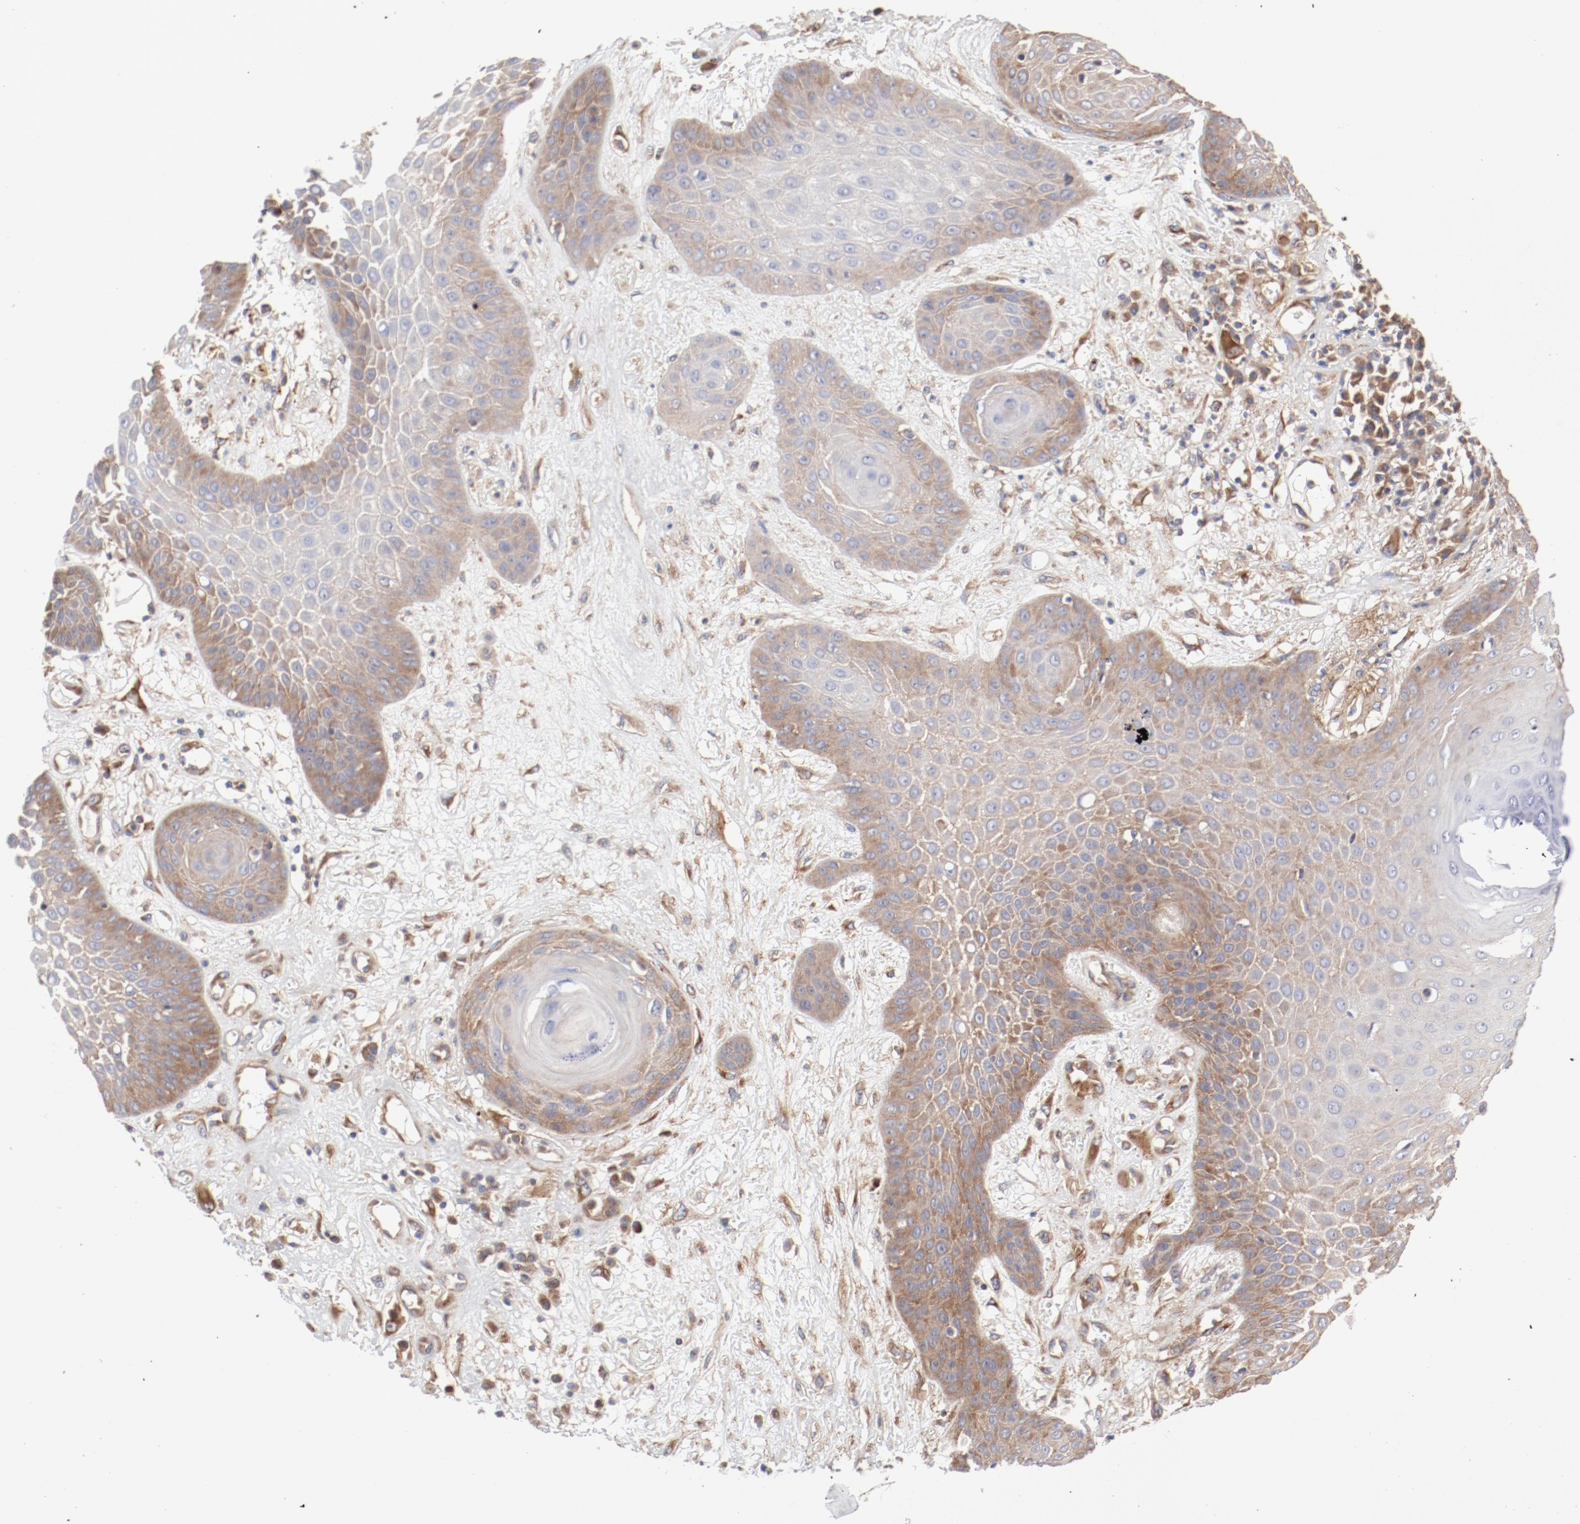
{"staining": {"intensity": "moderate", "quantity": "<25%", "location": "cytoplasmic/membranous"}, "tissue": "skin cancer", "cell_type": "Tumor cells", "image_type": "cancer", "snomed": [{"axis": "morphology", "description": "Squamous cell carcinoma, NOS"}, {"axis": "topography", "description": "Skin"}], "caption": "About <25% of tumor cells in human skin squamous cell carcinoma reveal moderate cytoplasmic/membranous protein staining as visualized by brown immunohistochemical staining.", "gene": "AP2A1", "patient": {"sex": "male", "age": 65}}